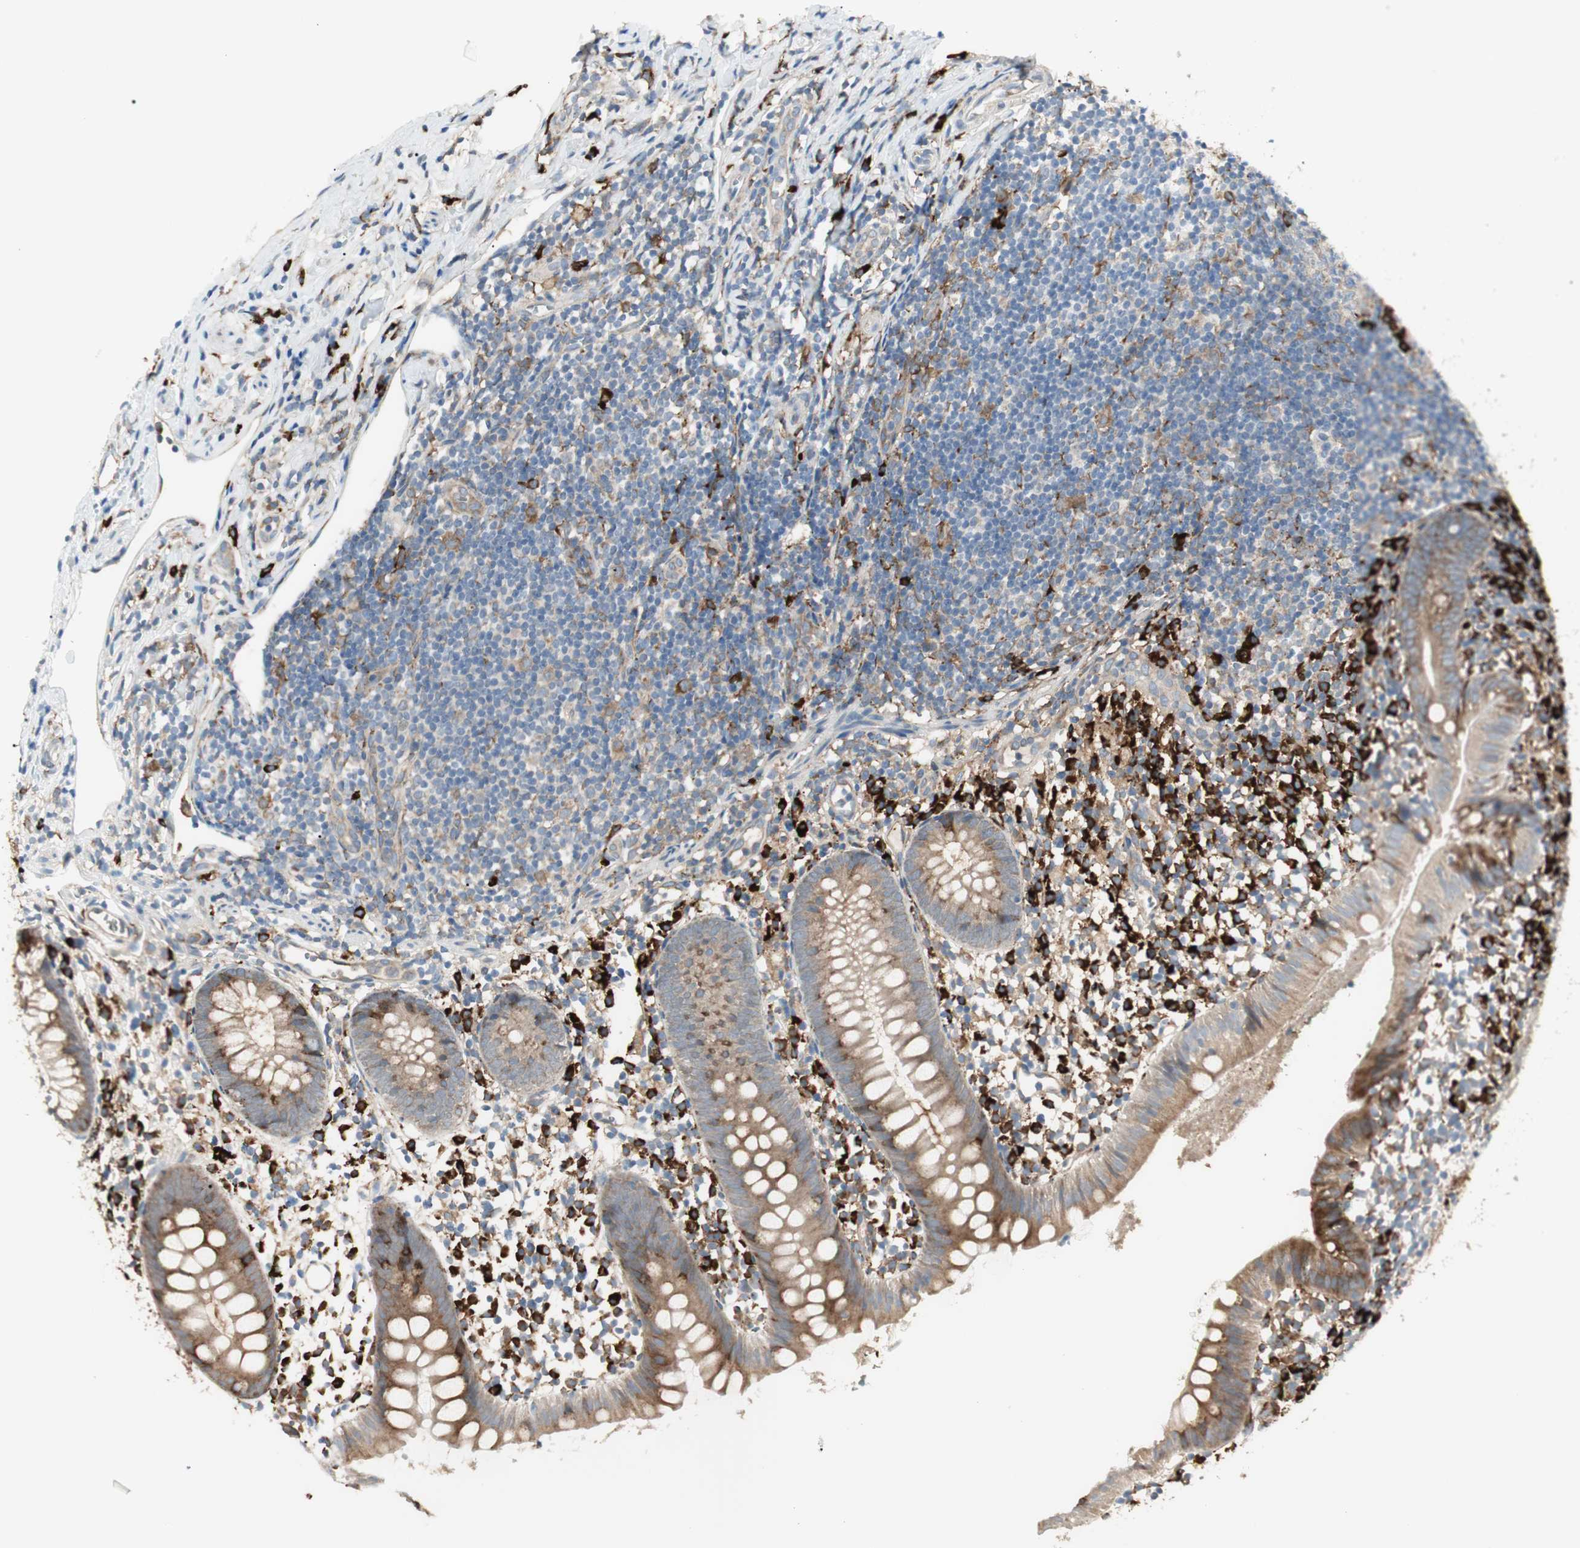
{"staining": {"intensity": "moderate", "quantity": ">75%", "location": "cytoplasmic/membranous"}, "tissue": "appendix", "cell_type": "Glandular cells", "image_type": "normal", "snomed": [{"axis": "morphology", "description": "Normal tissue, NOS"}, {"axis": "topography", "description": "Appendix"}], "caption": "This histopathology image demonstrates normal appendix stained with IHC to label a protein in brown. The cytoplasmic/membranous of glandular cells show moderate positivity for the protein. Nuclei are counter-stained blue.", "gene": "HSP90B1", "patient": {"sex": "female", "age": 20}}